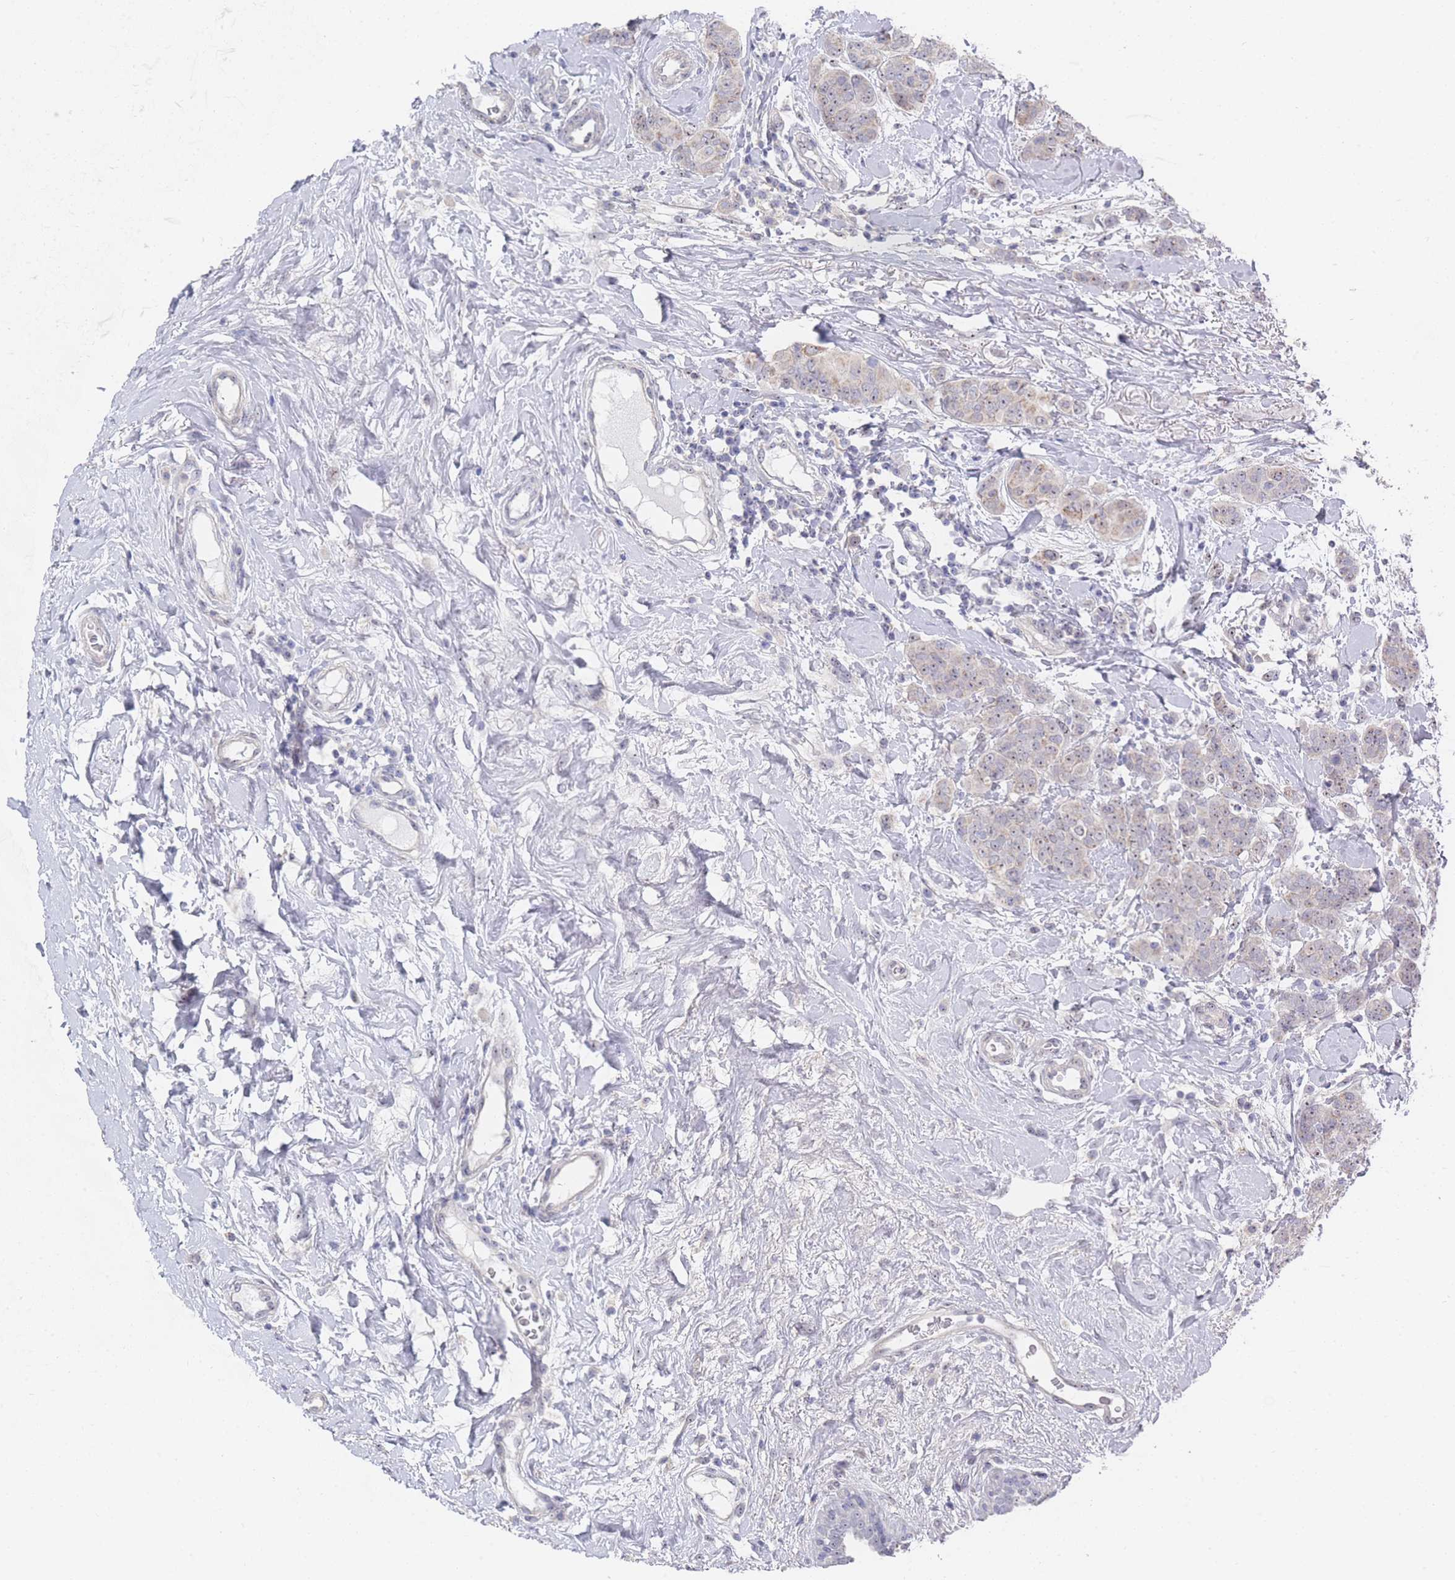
{"staining": {"intensity": "weak", "quantity": "25%-75%", "location": "cytoplasmic/membranous,nuclear"}, "tissue": "breast cancer", "cell_type": "Tumor cells", "image_type": "cancer", "snomed": [{"axis": "morphology", "description": "Duct carcinoma"}, {"axis": "topography", "description": "Breast"}], "caption": "Infiltrating ductal carcinoma (breast) stained with a protein marker shows weak staining in tumor cells.", "gene": "ZNF142", "patient": {"sex": "female", "age": 40}}